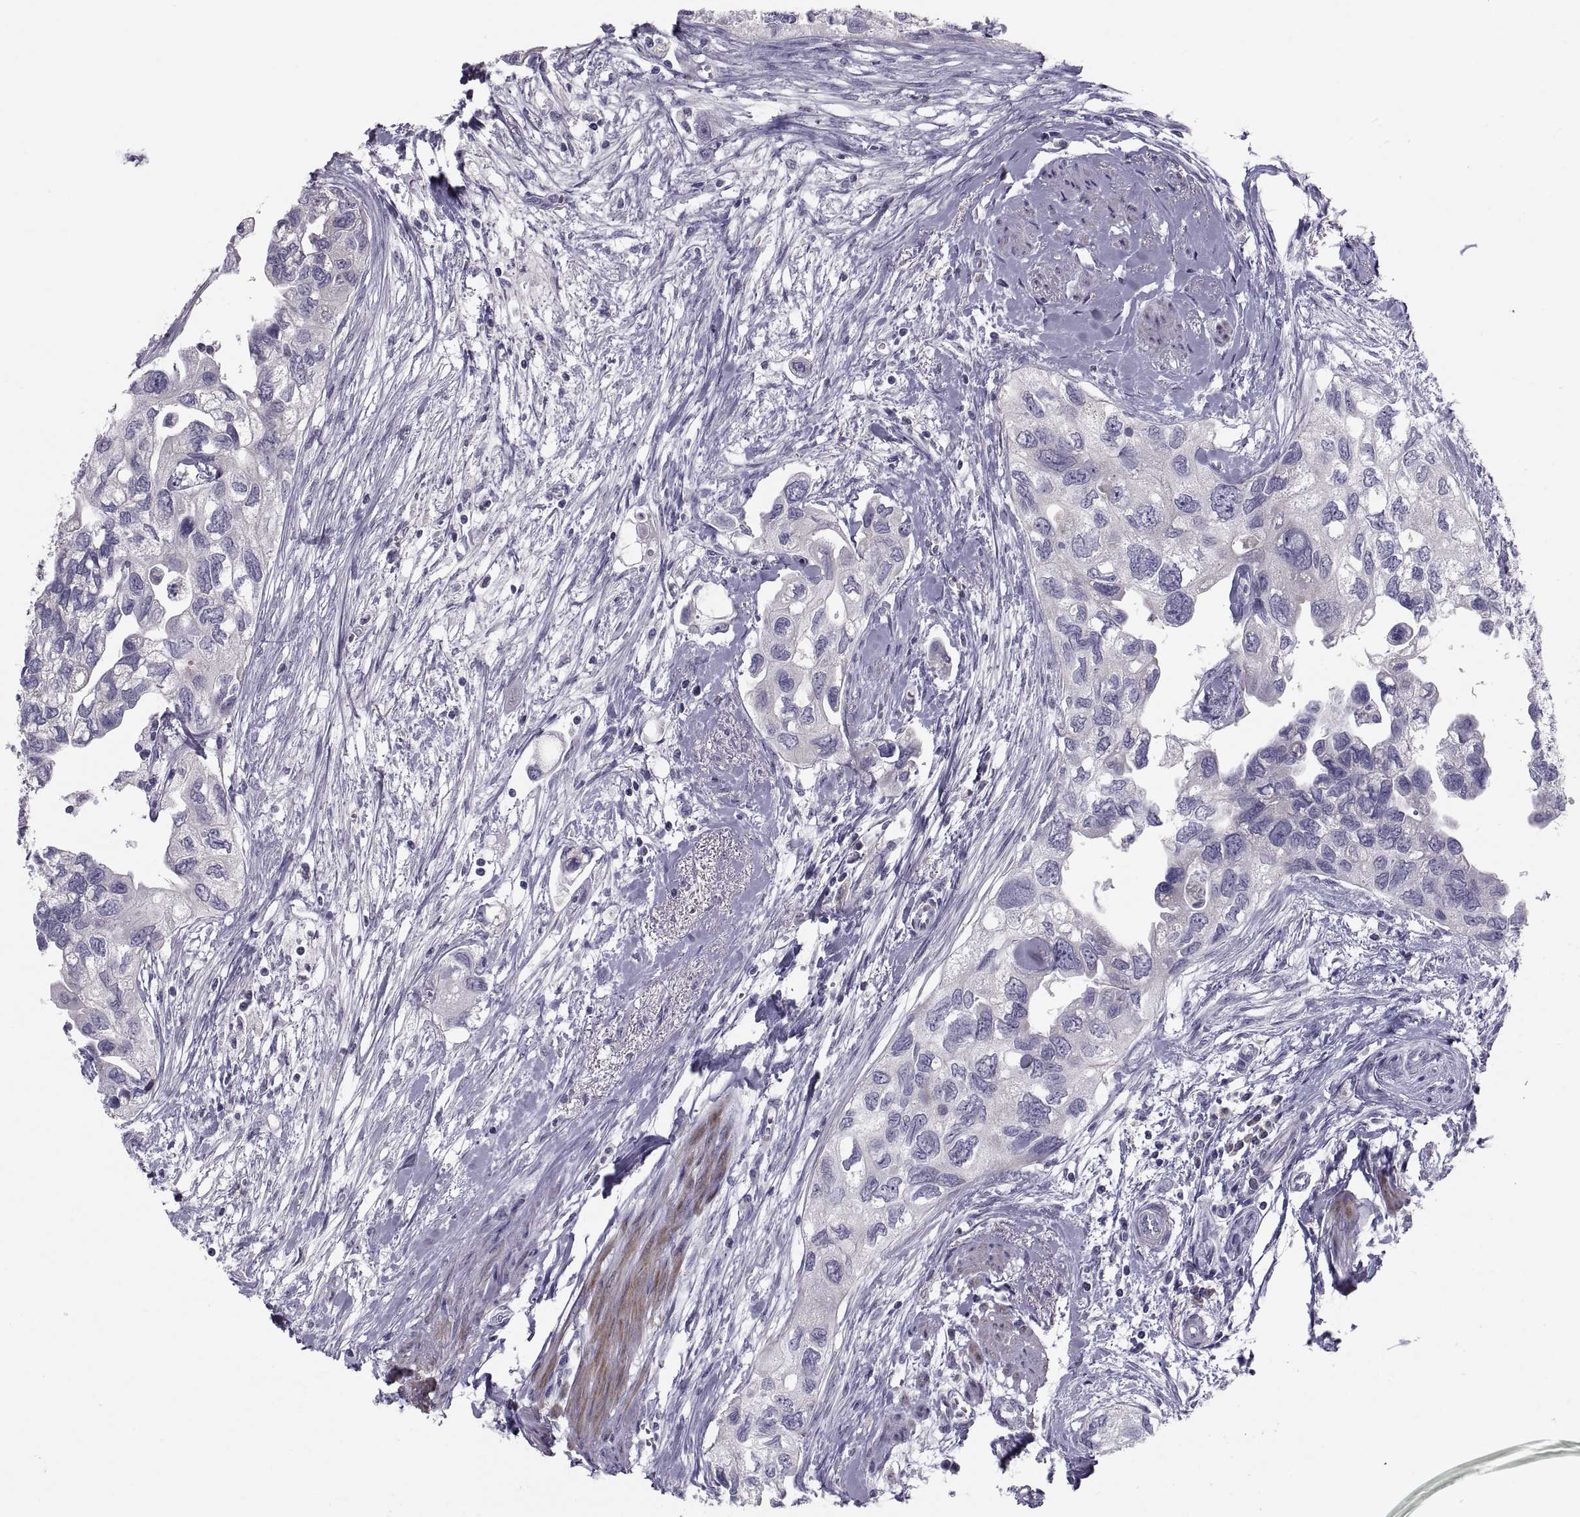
{"staining": {"intensity": "negative", "quantity": "none", "location": "none"}, "tissue": "urothelial cancer", "cell_type": "Tumor cells", "image_type": "cancer", "snomed": [{"axis": "morphology", "description": "Urothelial carcinoma, High grade"}, {"axis": "topography", "description": "Urinary bladder"}], "caption": "A high-resolution micrograph shows immunohistochemistry staining of high-grade urothelial carcinoma, which reveals no significant positivity in tumor cells.", "gene": "PDZRN4", "patient": {"sex": "male", "age": 59}}